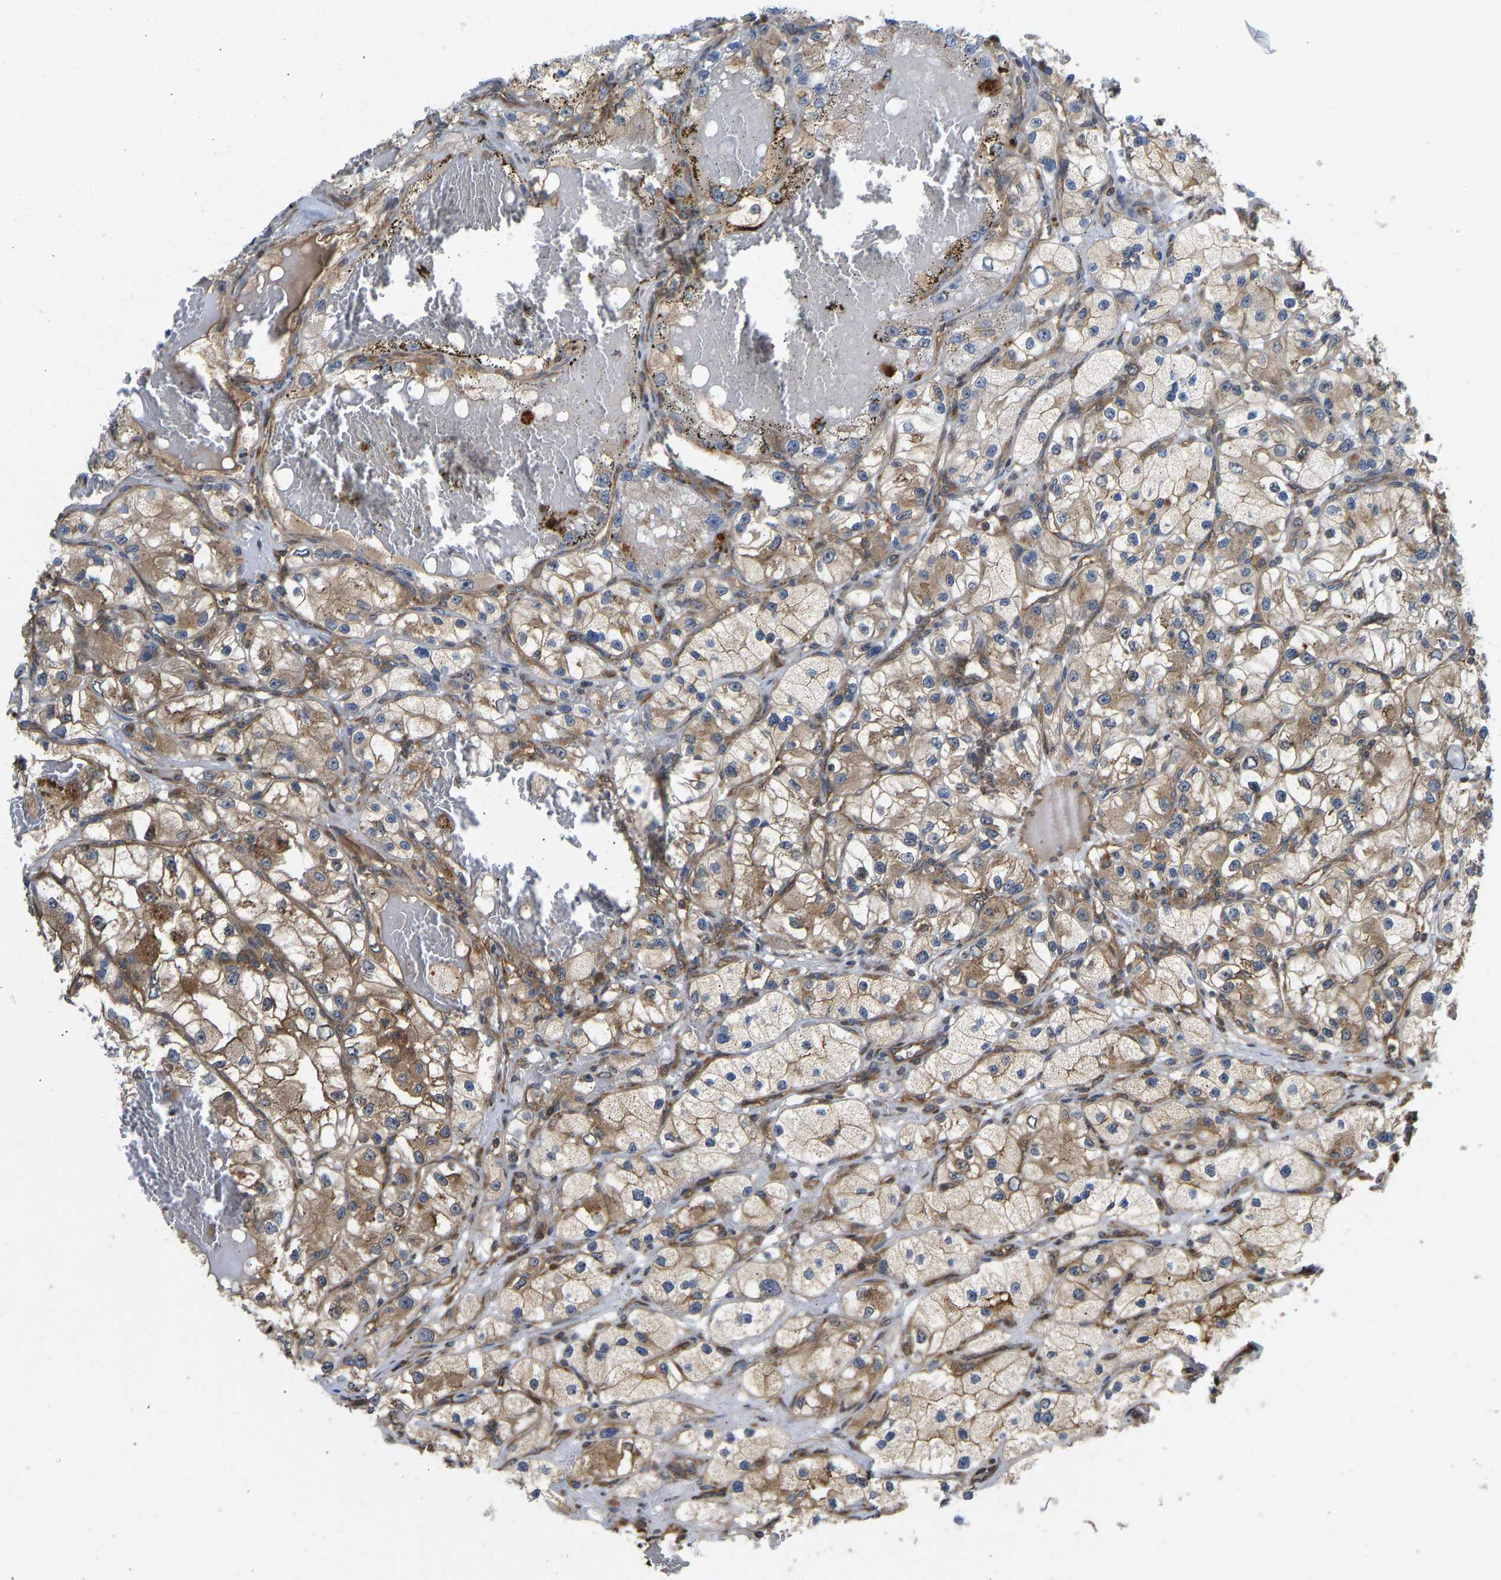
{"staining": {"intensity": "moderate", "quantity": ">75%", "location": "cytoplasmic/membranous"}, "tissue": "renal cancer", "cell_type": "Tumor cells", "image_type": "cancer", "snomed": [{"axis": "morphology", "description": "Adenocarcinoma, NOS"}, {"axis": "topography", "description": "Kidney"}], "caption": "This is an image of immunohistochemistry (IHC) staining of renal adenocarcinoma, which shows moderate positivity in the cytoplasmic/membranous of tumor cells.", "gene": "RASGRF2", "patient": {"sex": "female", "age": 57}}